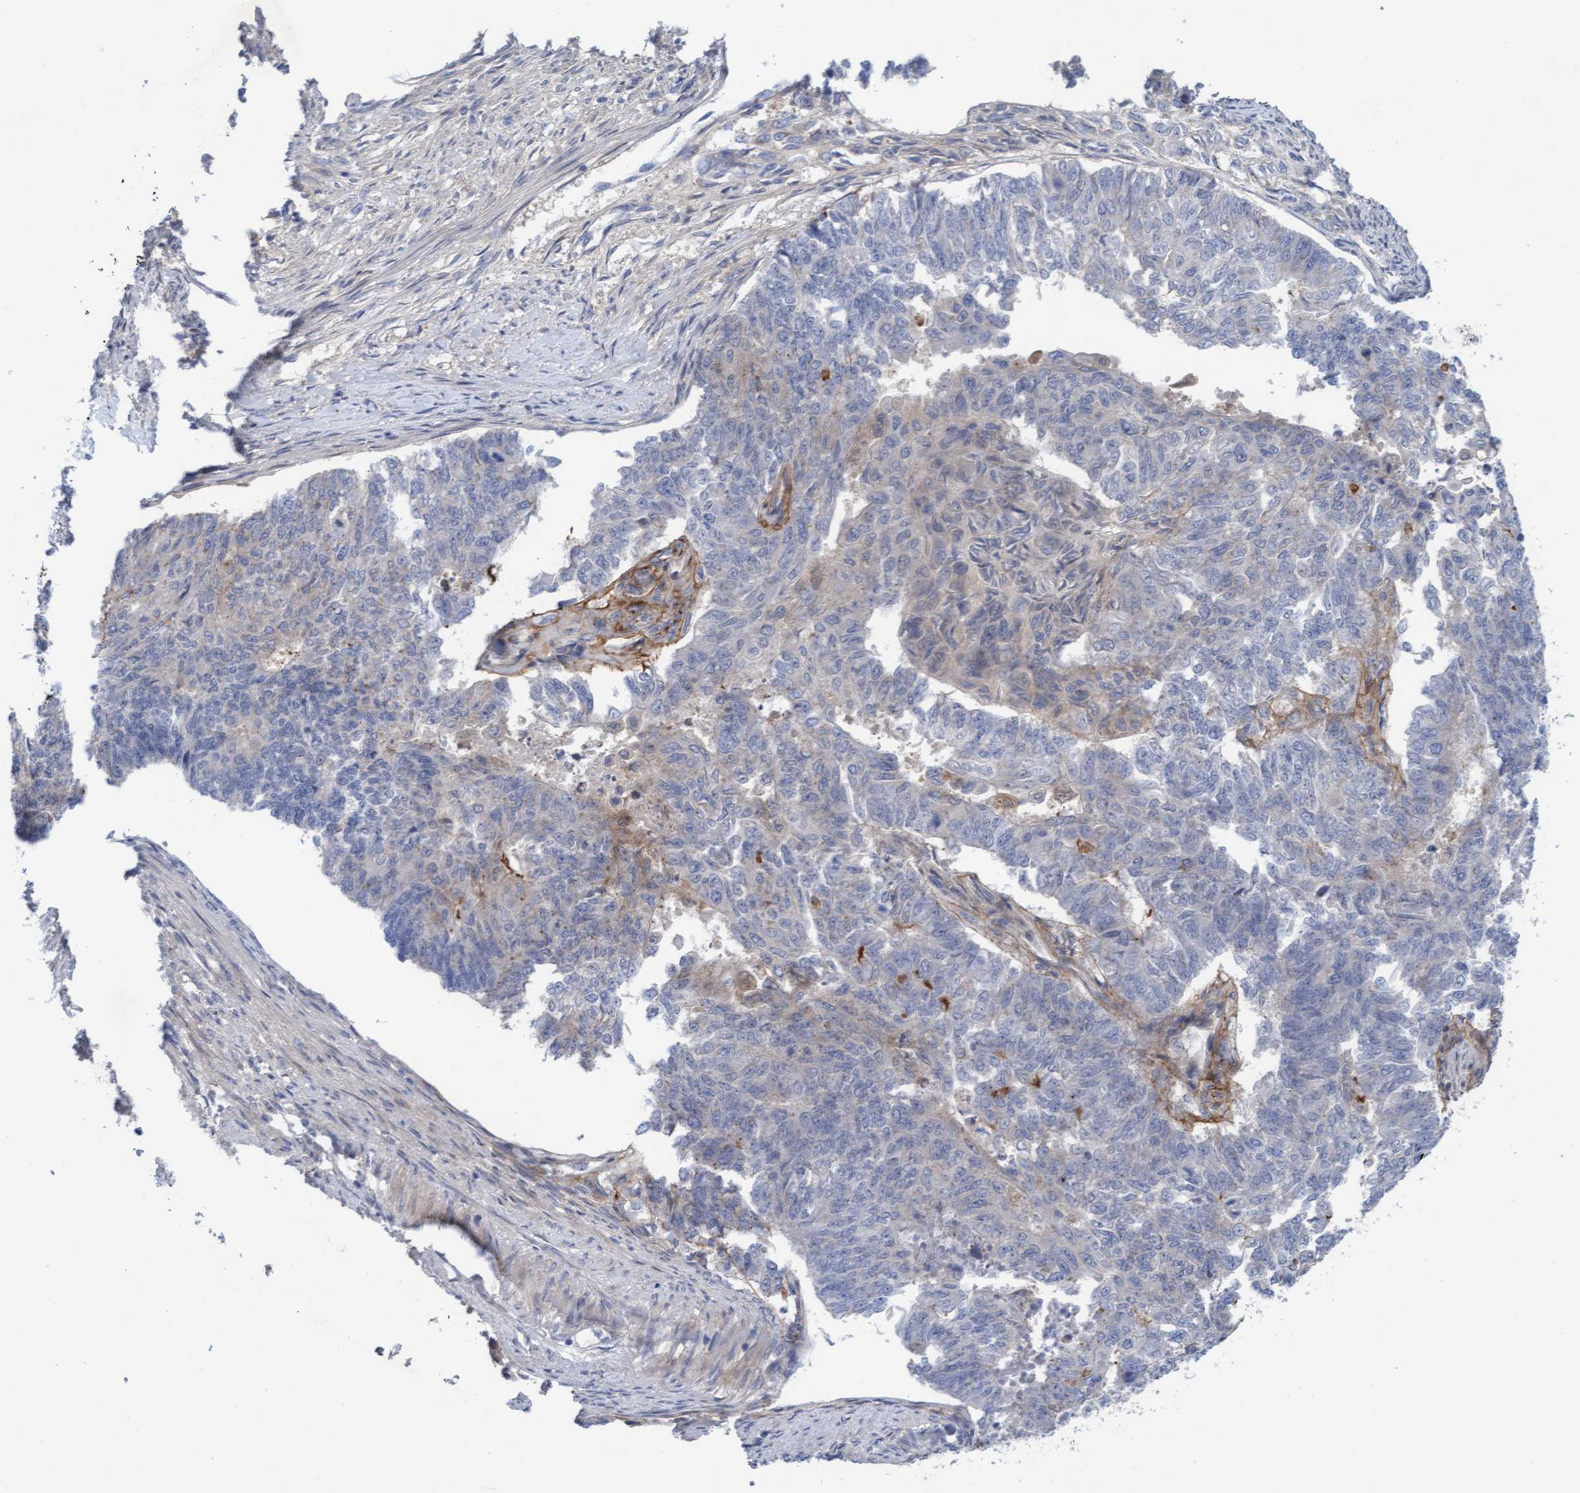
{"staining": {"intensity": "weak", "quantity": "<25%", "location": "cytoplasmic/membranous"}, "tissue": "endometrial cancer", "cell_type": "Tumor cells", "image_type": "cancer", "snomed": [{"axis": "morphology", "description": "Adenocarcinoma, NOS"}, {"axis": "topography", "description": "Endometrium"}], "caption": "Protein analysis of endometrial cancer (adenocarcinoma) displays no significant expression in tumor cells.", "gene": "PLCD1", "patient": {"sex": "female", "age": 32}}